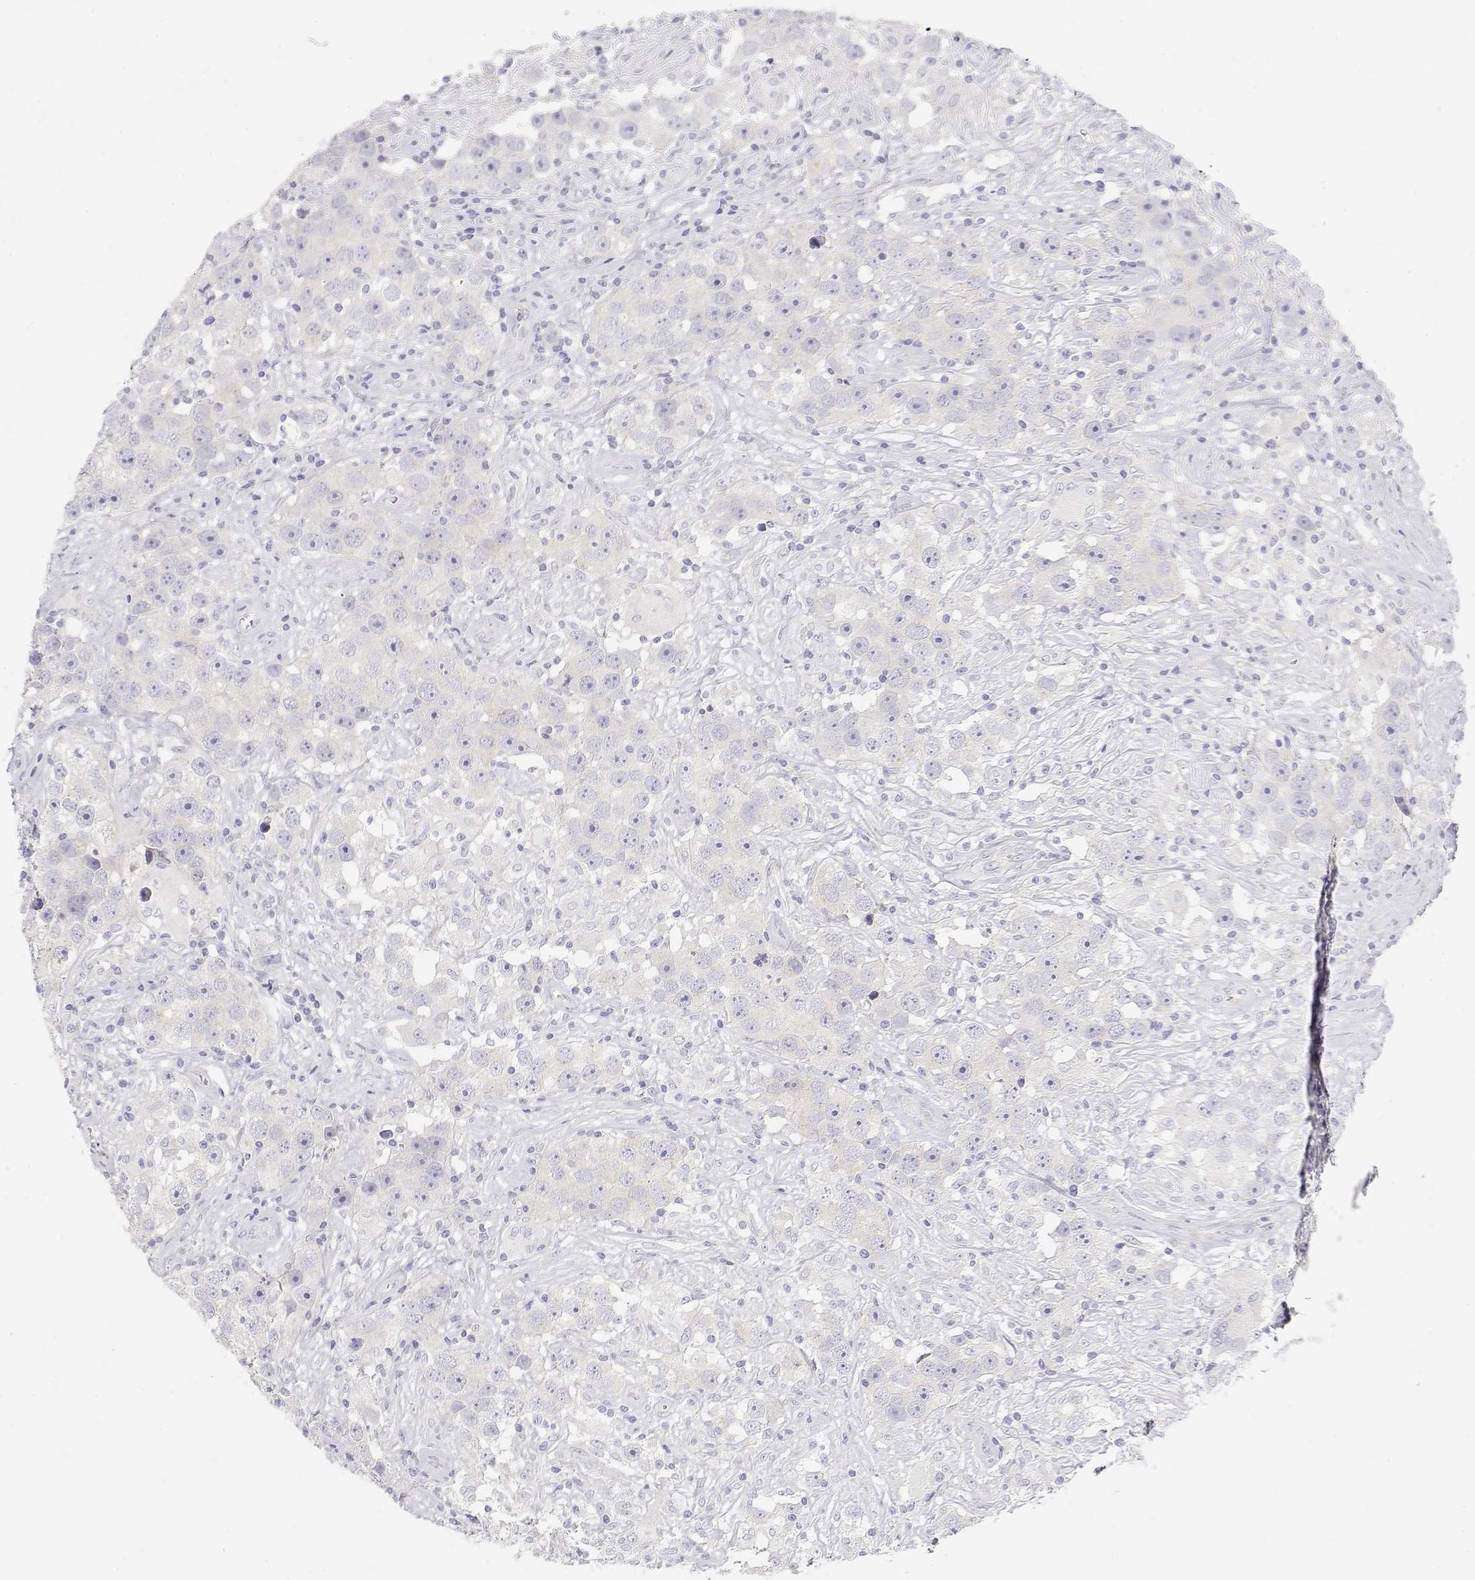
{"staining": {"intensity": "negative", "quantity": "none", "location": "none"}, "tissue": "testis cancer", "cell_type": "Tumor cells", "image_type": "cancer", "snomed": [{"axis": "morphology", "description": "Seminoma, NOS"}, {"axis": "topography", "description": "Testis"}], "caption": "Tumor cells are negative for protein expression in human seminoma (testis).", "gene": "MISP", "patient": {"sex": "male", "age": 49}}